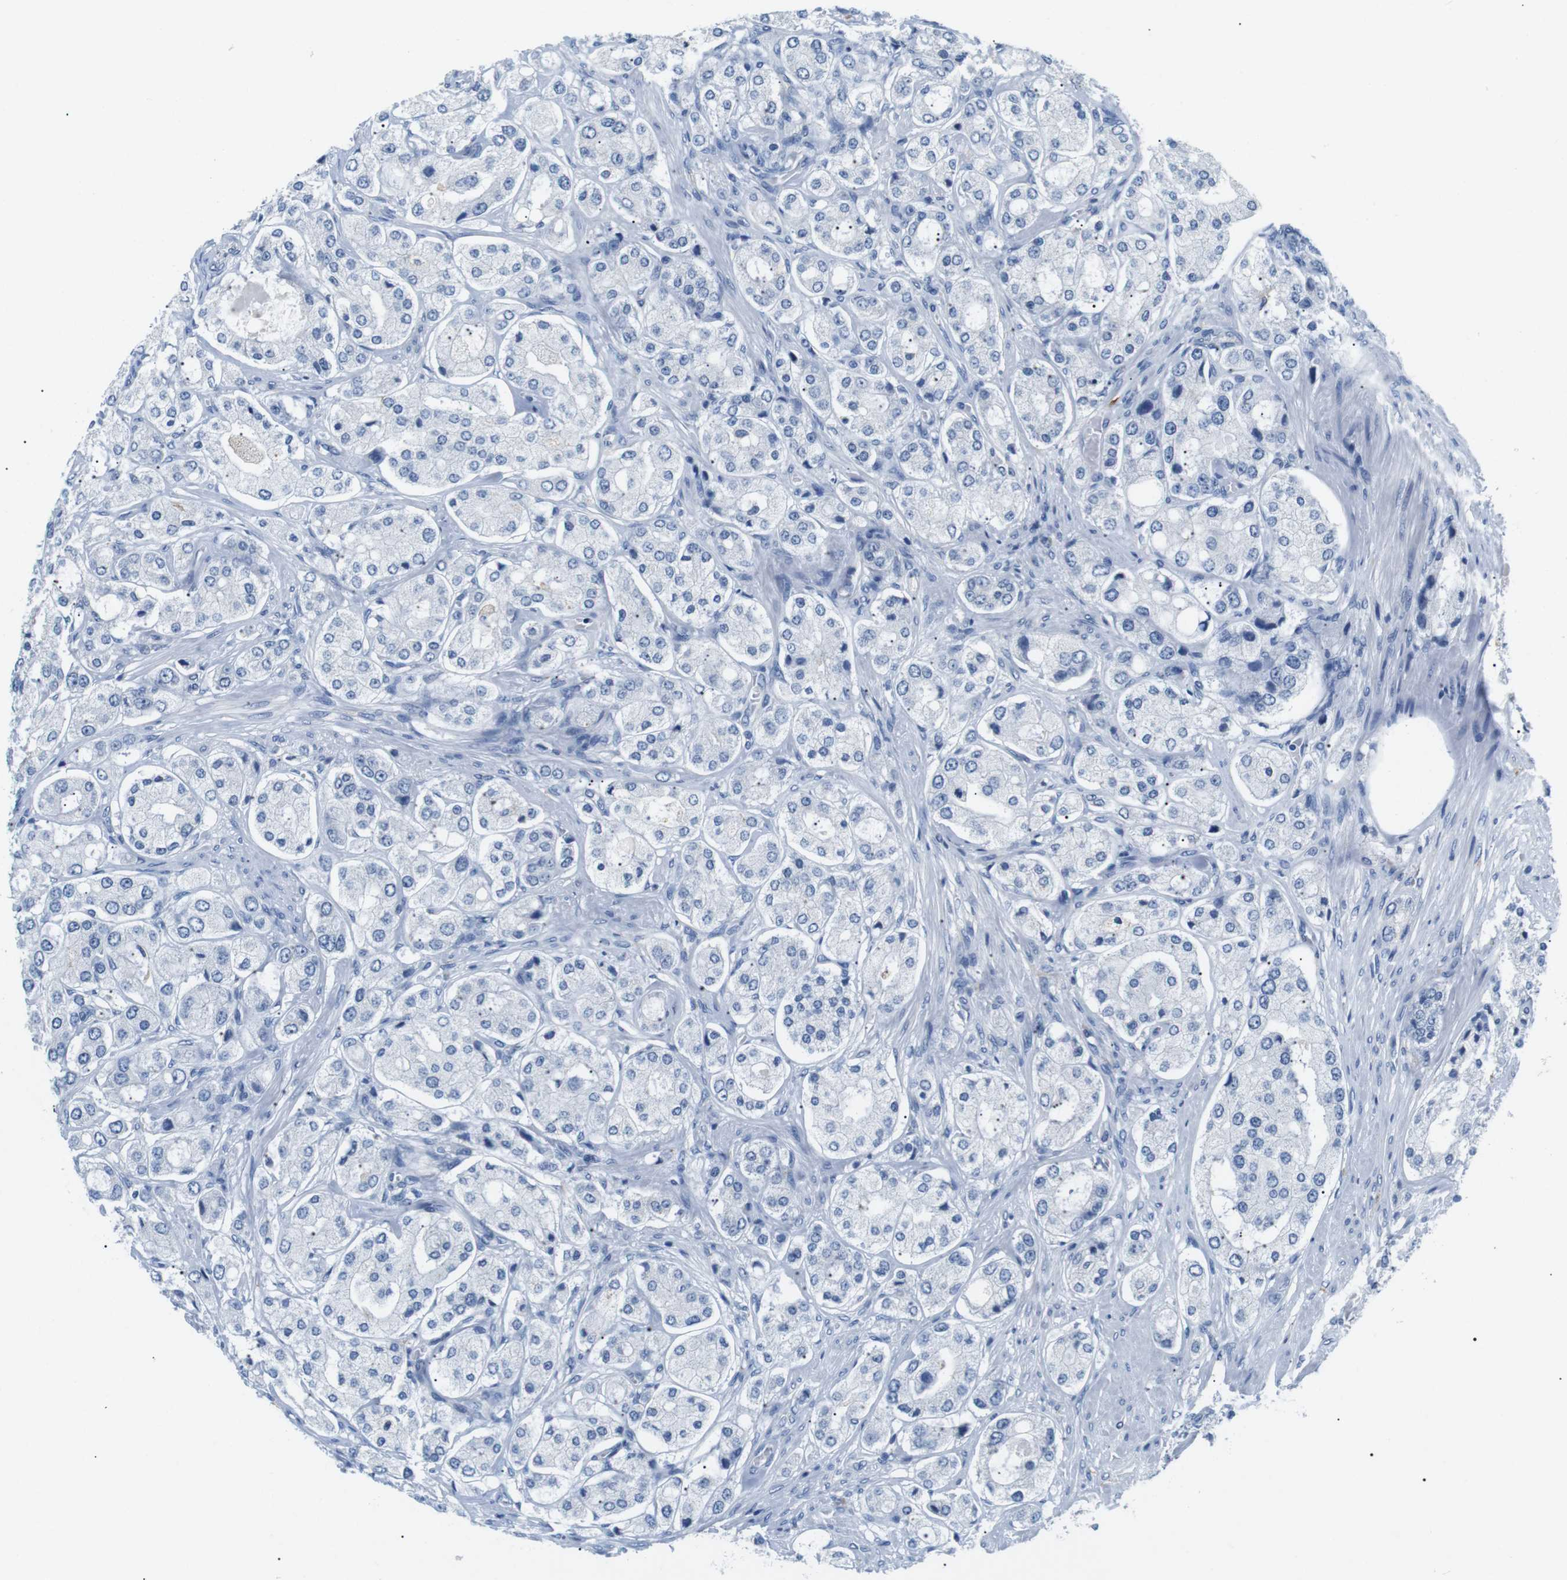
{"staining": {"intensity": "negative", "quantity": "none", "location": "none"}, "tissue": "prostate cancer", "cell_type": "Tumor cells", "image_type": "cancer", "snomed": [{"axis": "morphology", "description": "Adenocarcinoma, High grade"}, {"axis": "topography", "description": "Prostate"}], "caption": "An image of human prostate adenocarcinoma (high-grade) is negative for staining in tumor cells.", "gene": "FCGRT", "patient": {"sex": "male", "age": 65}}